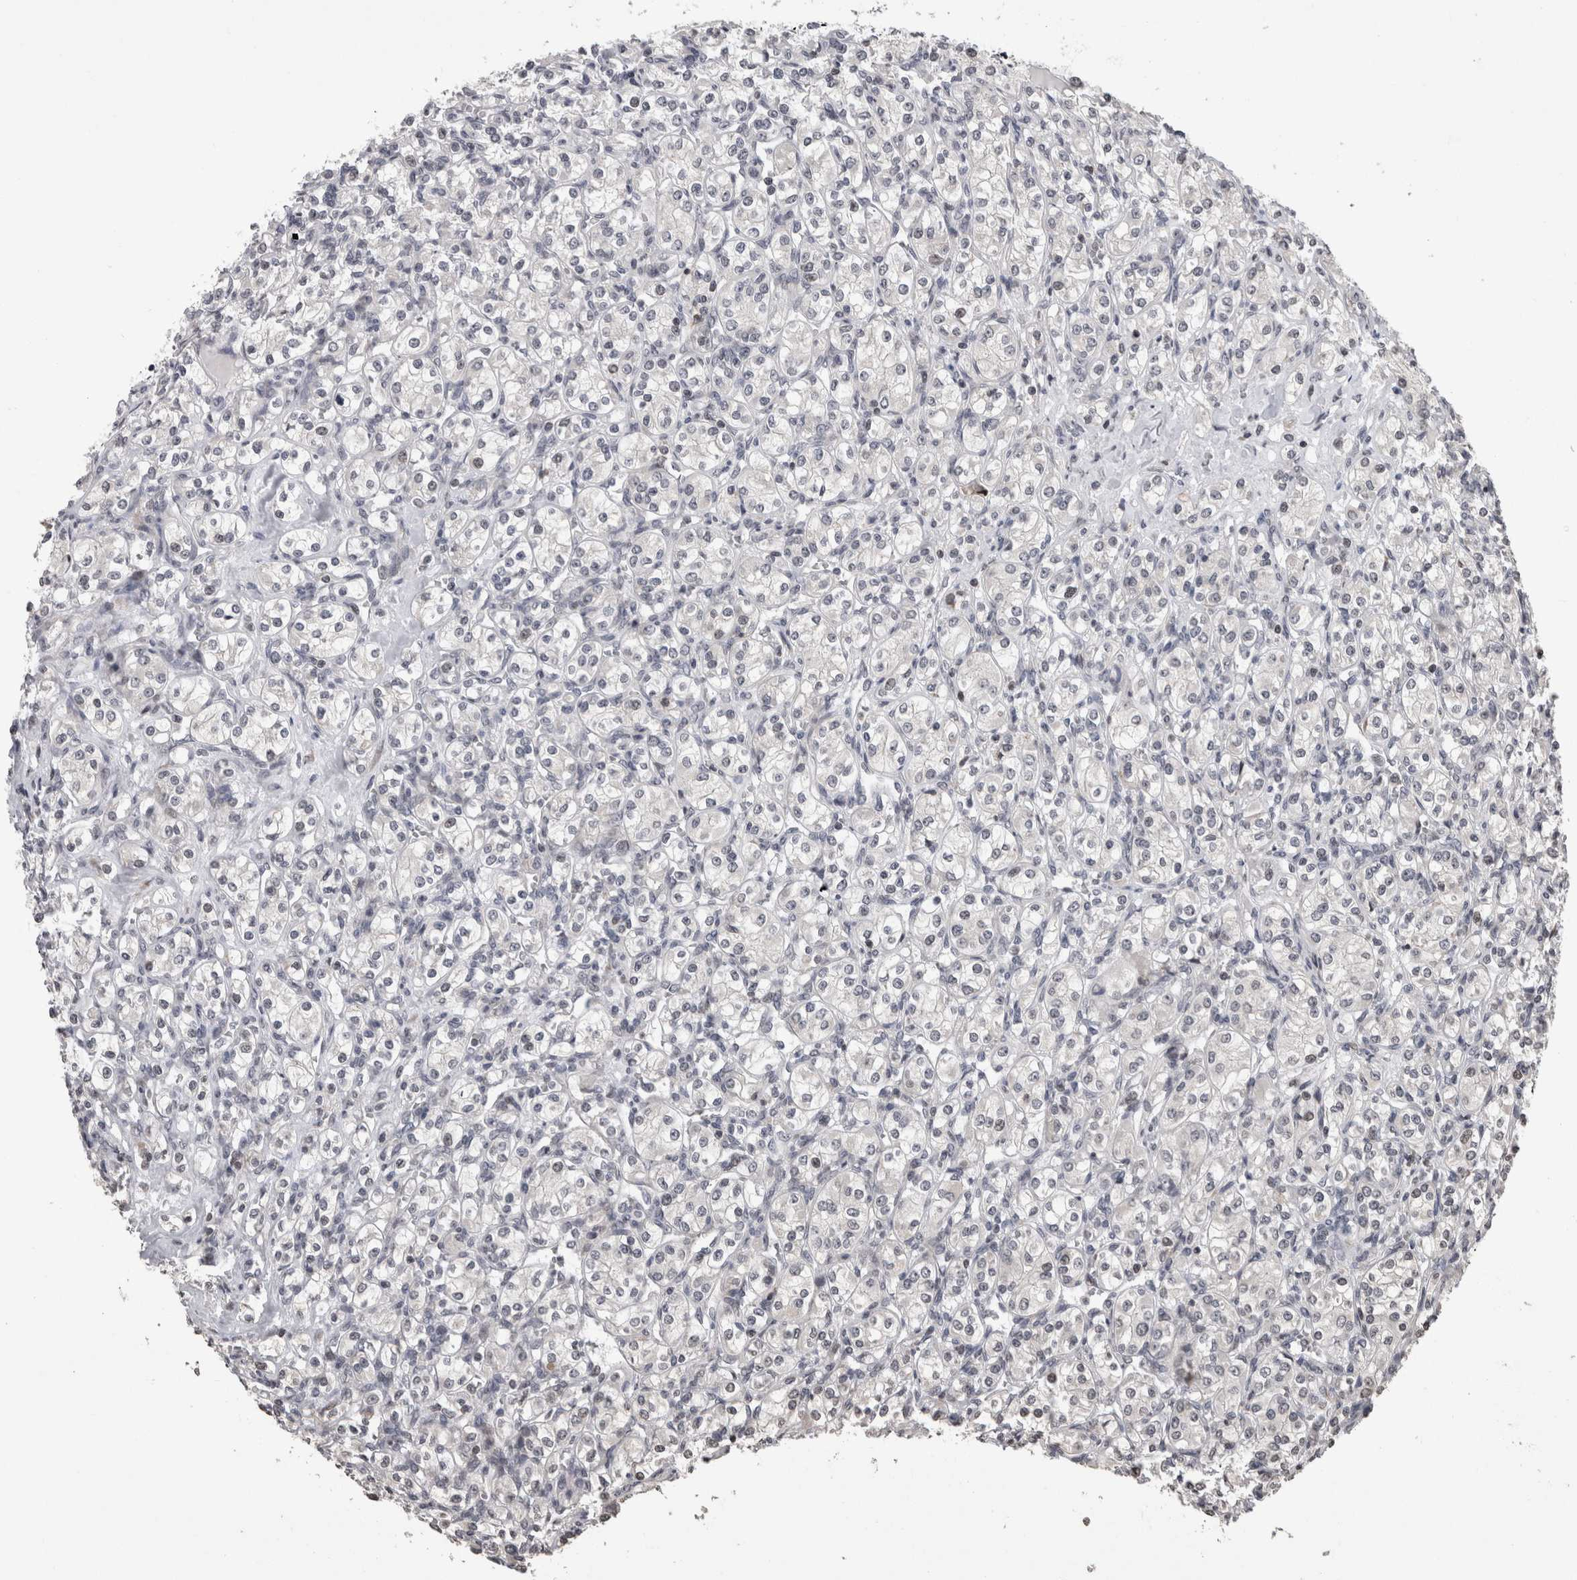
{"staining": {"intensity": "negative", "quantity": "none", "location": "none"}, "tissue": "renal cancer", "cell_type": "Tumor cells", "image_type": "cancer", "snomed": [{"axis": "morphology", "description": "Adenocarcinoma, NOS"}, {"axis": "topography", "description": "Kidney"}], "caption": "Human renal cancer stained for a protein using immunohistochemistry (IHC) reveals no positivity in tumor cells.", "gene": "ZBTB11", "patient": {"sex": "male", "age": 77}}